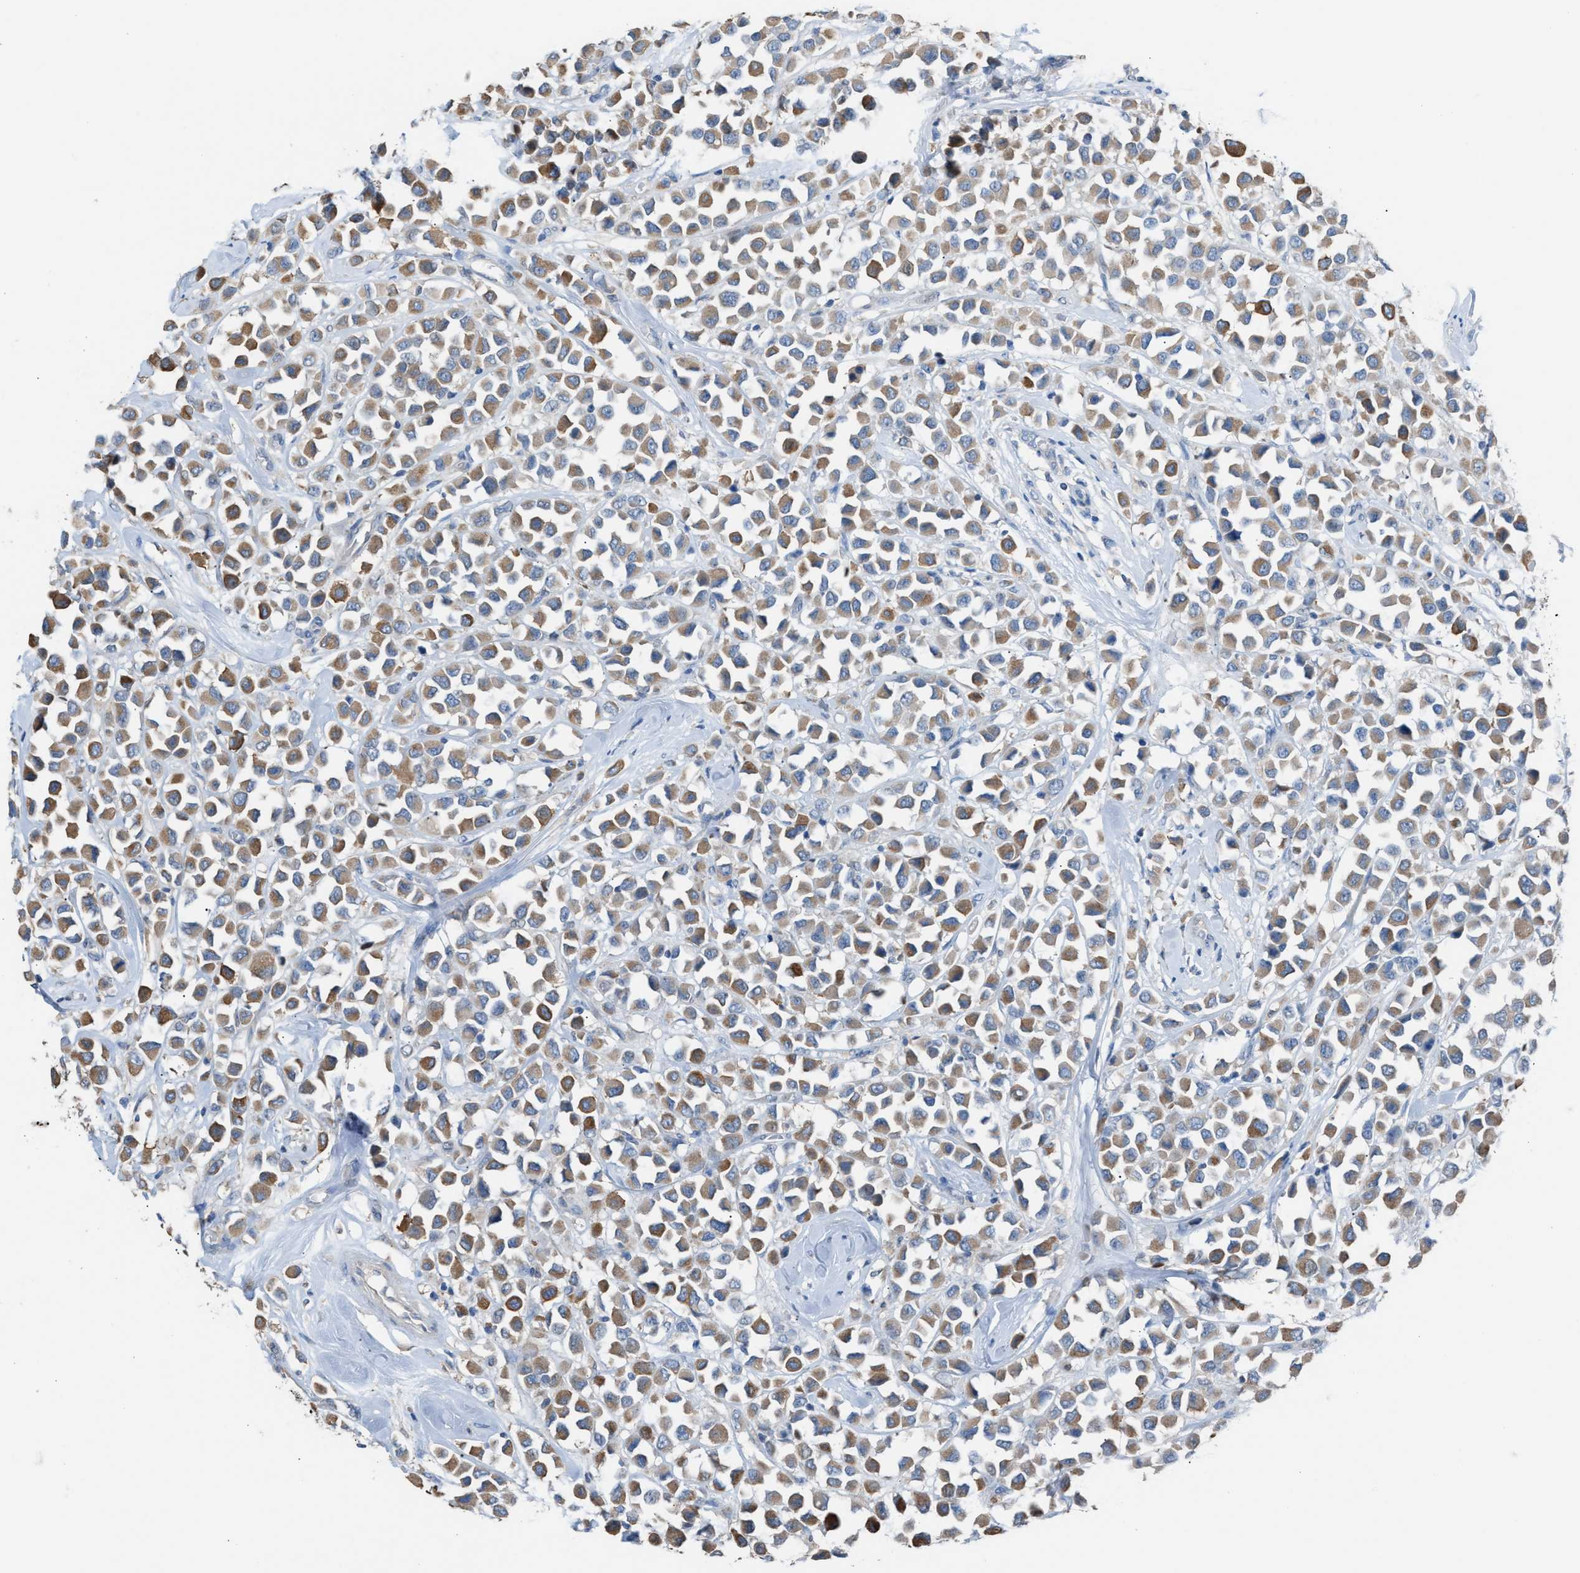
{"staining": {"intensity": "moderate", "quantity": ">75%", "location": "cytoplasmic/membranous"}, "tissue": "breast cancer", "cell_type": "Tumor cells", "image_type": "cancer", "snomed": [{"axis": "morphology", "description": "Duct carcinoma"}, {"axis": "topography", "description": "Breast"}], "caption": "Breast cancer (infiltrating ductal carcinoma) stained for a protein (brown) displays moderate cytoplasmic/membranous positive expression in approximately >75% of tumor cells.", "gene": "NQO2", "patient": {"sex": "female", "age": 61}}